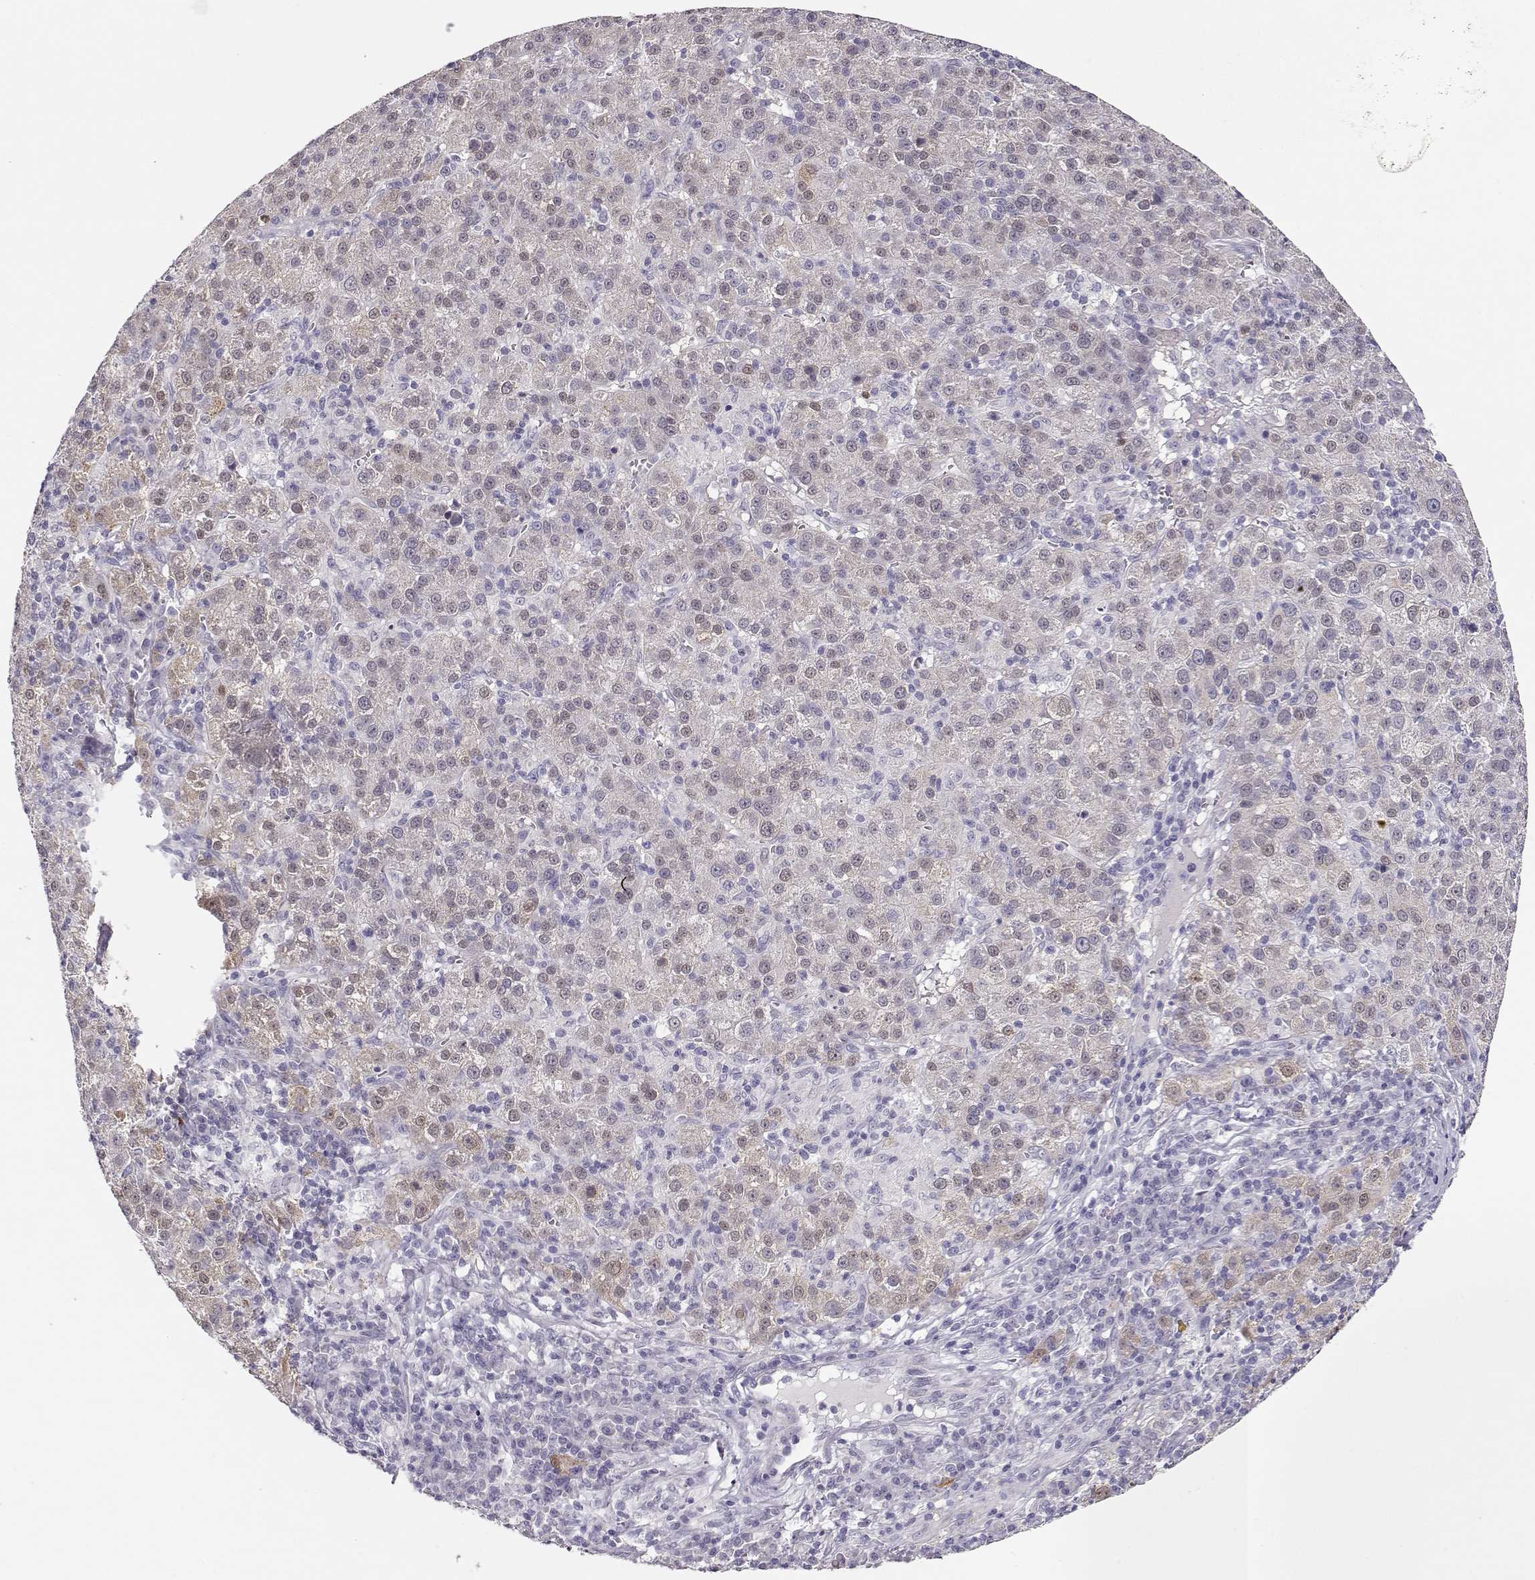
{"staining": {"intensity": "weak", "quantity": "<25%", "location": "cytoplasmic/membranous,nuclear"}, "tissue": "liver cancer", "cell_type": "Tumor cells", "image_type": "cancer", "snomed": [{"axis": "morphology", "description": "Carcinoma, Hepatocellular, NOS"}, {"axis": "topography", "description": "Liver"}], "caption": "Tumor cells show no significant protein positivity in liver cancer (hepatocellular carcinoma).", "gene": "MAGEC1", "patient": {"sex": "female", "age": 60}}